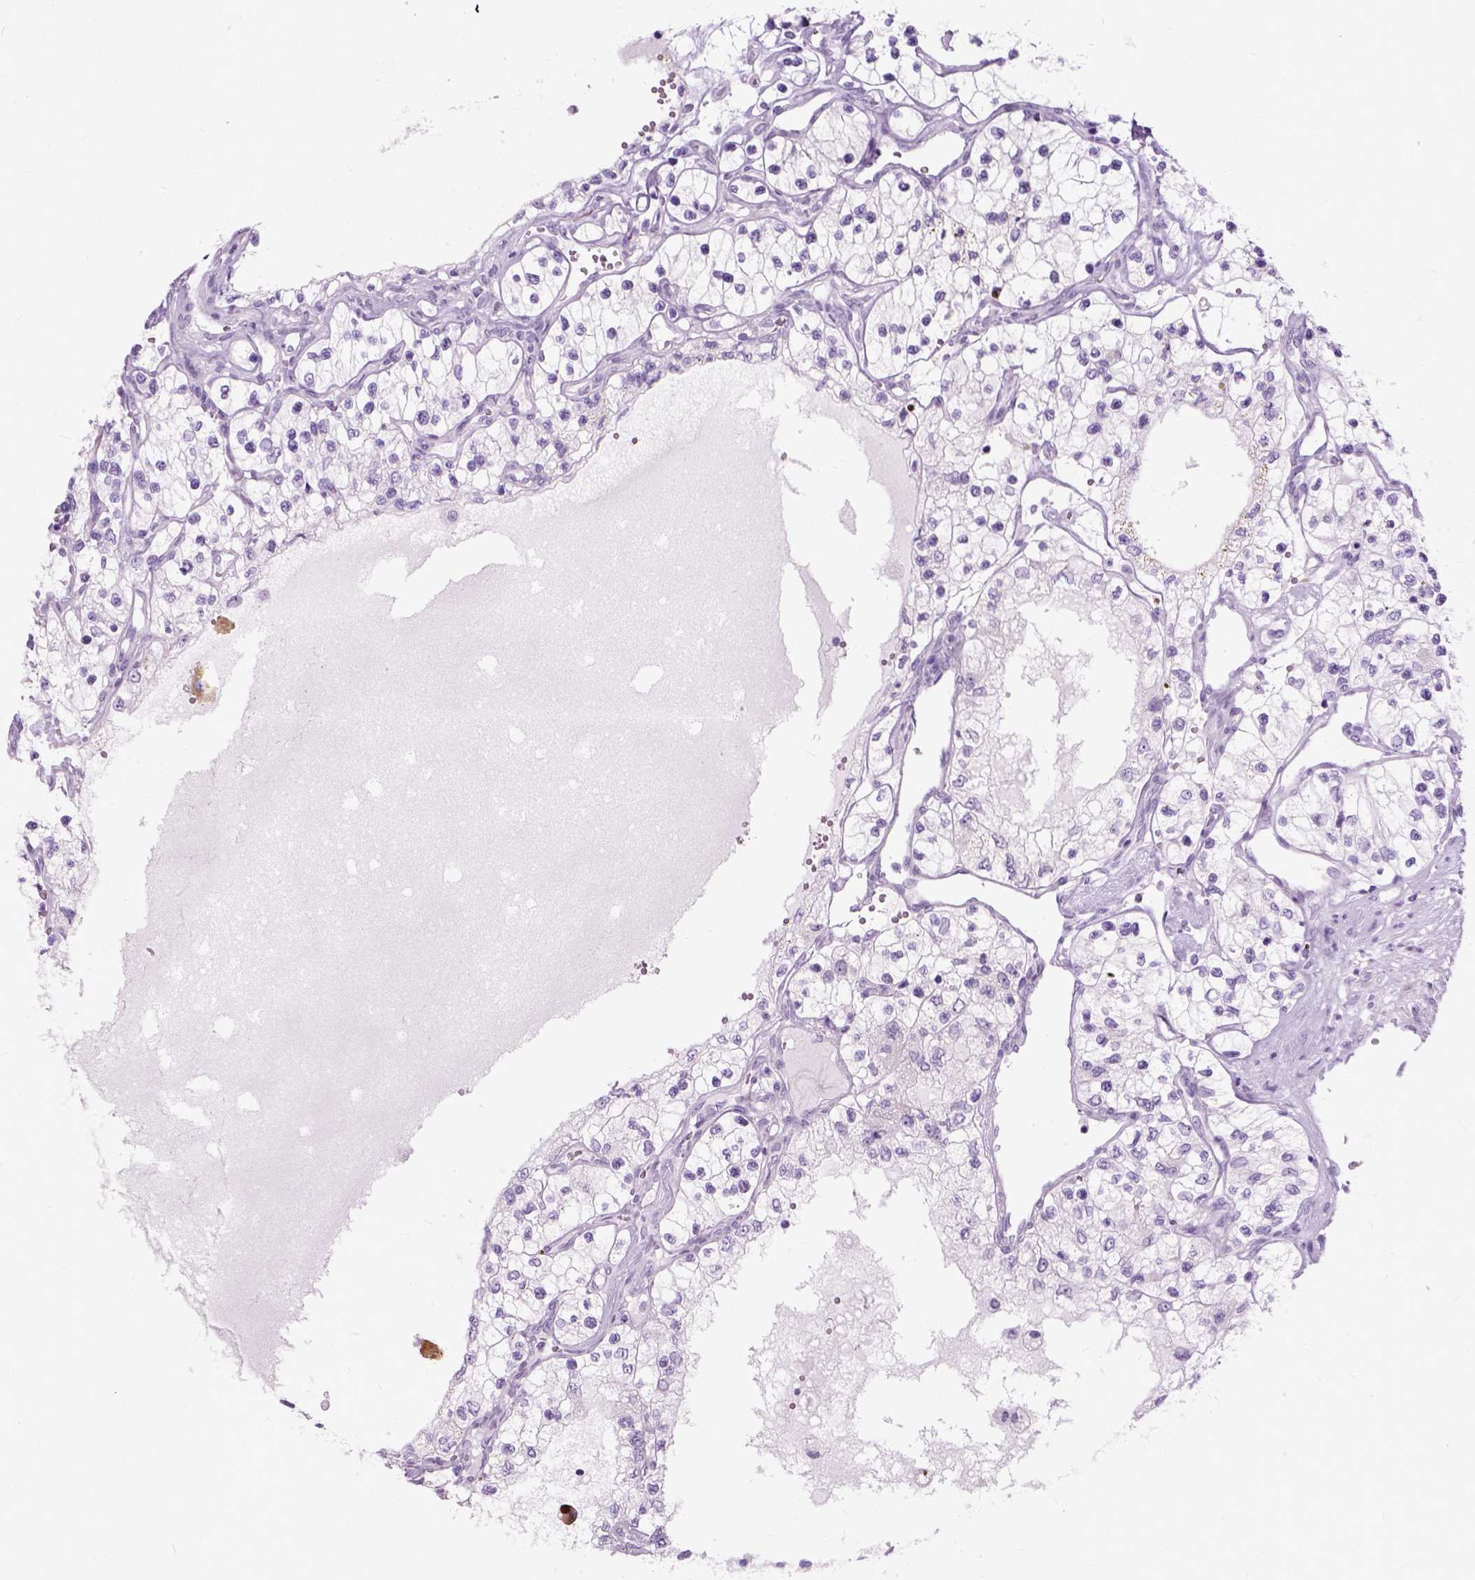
{"staining": {"intensity": "negative", "quantity": "none", "location": "none"}, "tissue": "renal cancer", "cell_type": "Tumor cells", "image_type": "cancer", "snomed": [{"axis": "morphology", "description": "Adenocarcinoma, NOS"}, {"axis": "topography", "description": "Kidney"}], "caption": "This is an immunohistochemistry (IHC) micrograph of renal cancer. There is no positivity in tumor cells.", "gene": "AXDND1", "patient": {"sex": "female", "age": 69}}